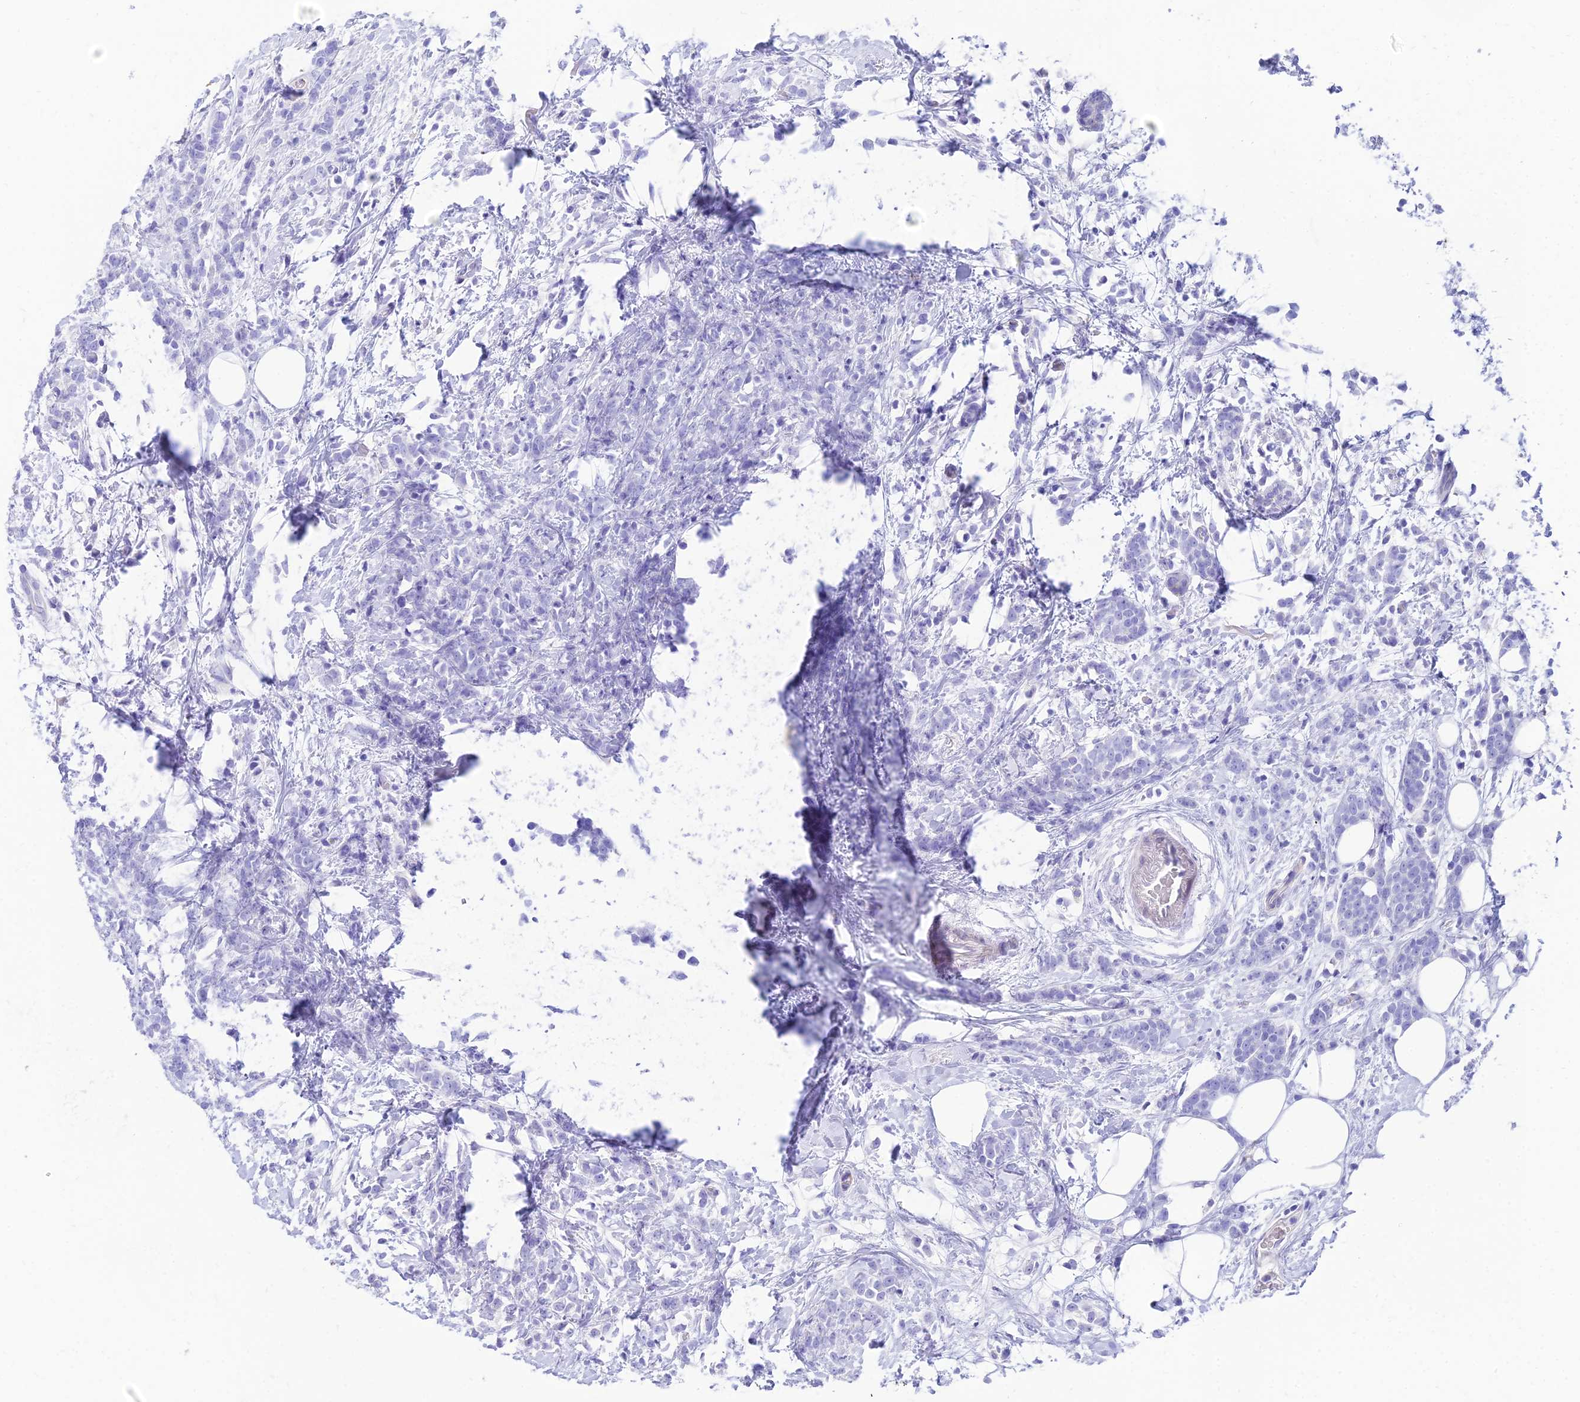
{"staining": {"intensity": "negative", "quantity": "none", "location": "none"}, "tissue": "breast cancer", "cell_type": "Tumor cells", "image_type": "cancer", "snomed": [{"axis": "morphology", "description": "Lobular carcinoma"}, {"axis": "topography", "description": "Breast"}], "caption": "Immunohistochemistry (IHC) histopathology image of neoplastic tissue: breast cancer (lobular carcinoma) stained with DAB exhibits no significant protein staining in tumor cells.", "gene": "TAC3", "patient": {"sex": "female", "age": 58}}